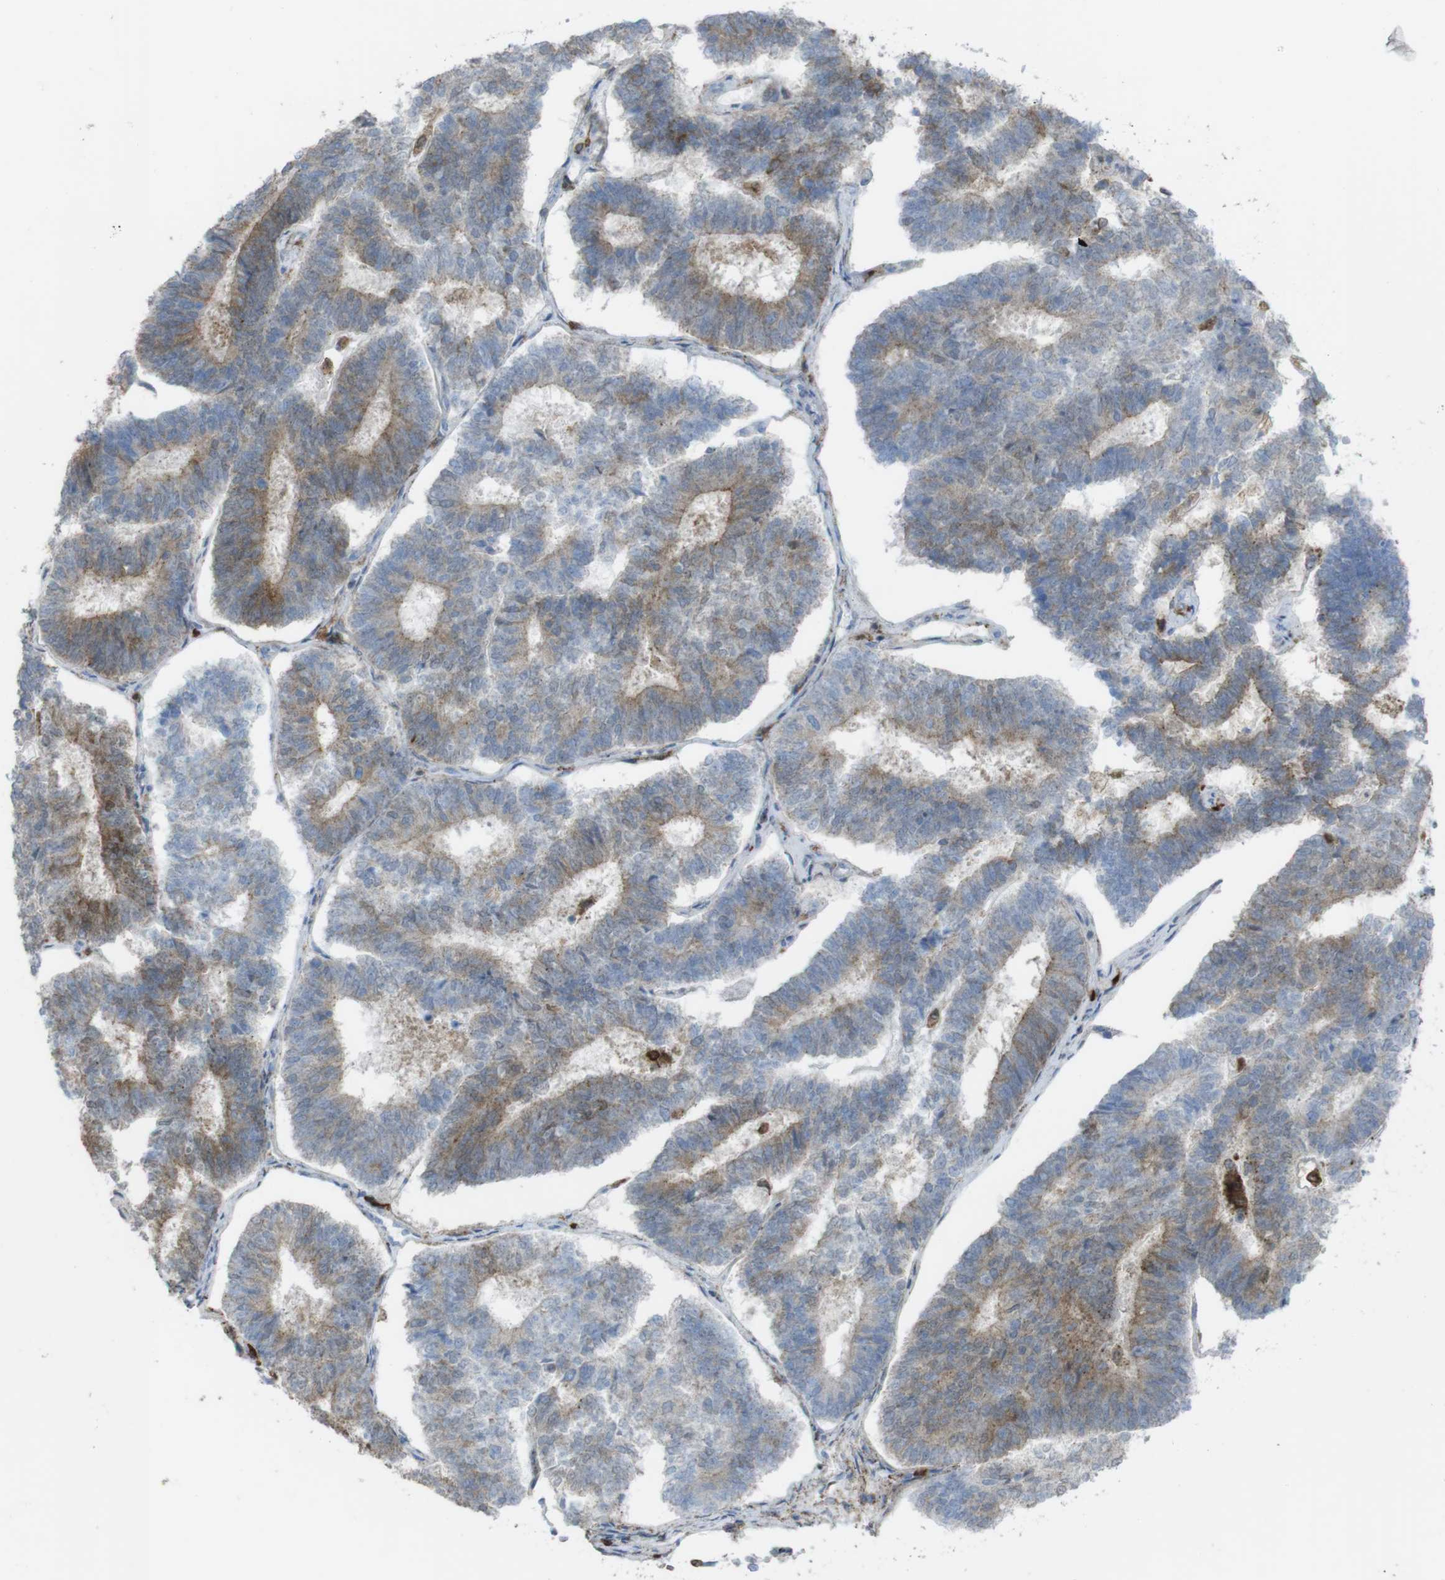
{"staining": {"intensity": "moderate", "quantity": "25%-75%", "location": "cytoplasmic/membranous"}, "tissue": "endometrial cancer", "cell_type": "Tumor cells", "image_type": "cancer", "snomed": [{"axis": "morphology", "description": "Adenocarcinoma, NOS"}, {"axis": "topography", "description": "Endometrium"}], "caption": "This histopathology image shows endometrial adenocarcinoma stained with IHC to label a protein in brown. The cytoplasmic/membranous of tumor cells show moderate positivity for the protein. Nuclei are counter-stained blue.", "gene": "PRKCD", "patient": {"sex": "female", "age": 70}}